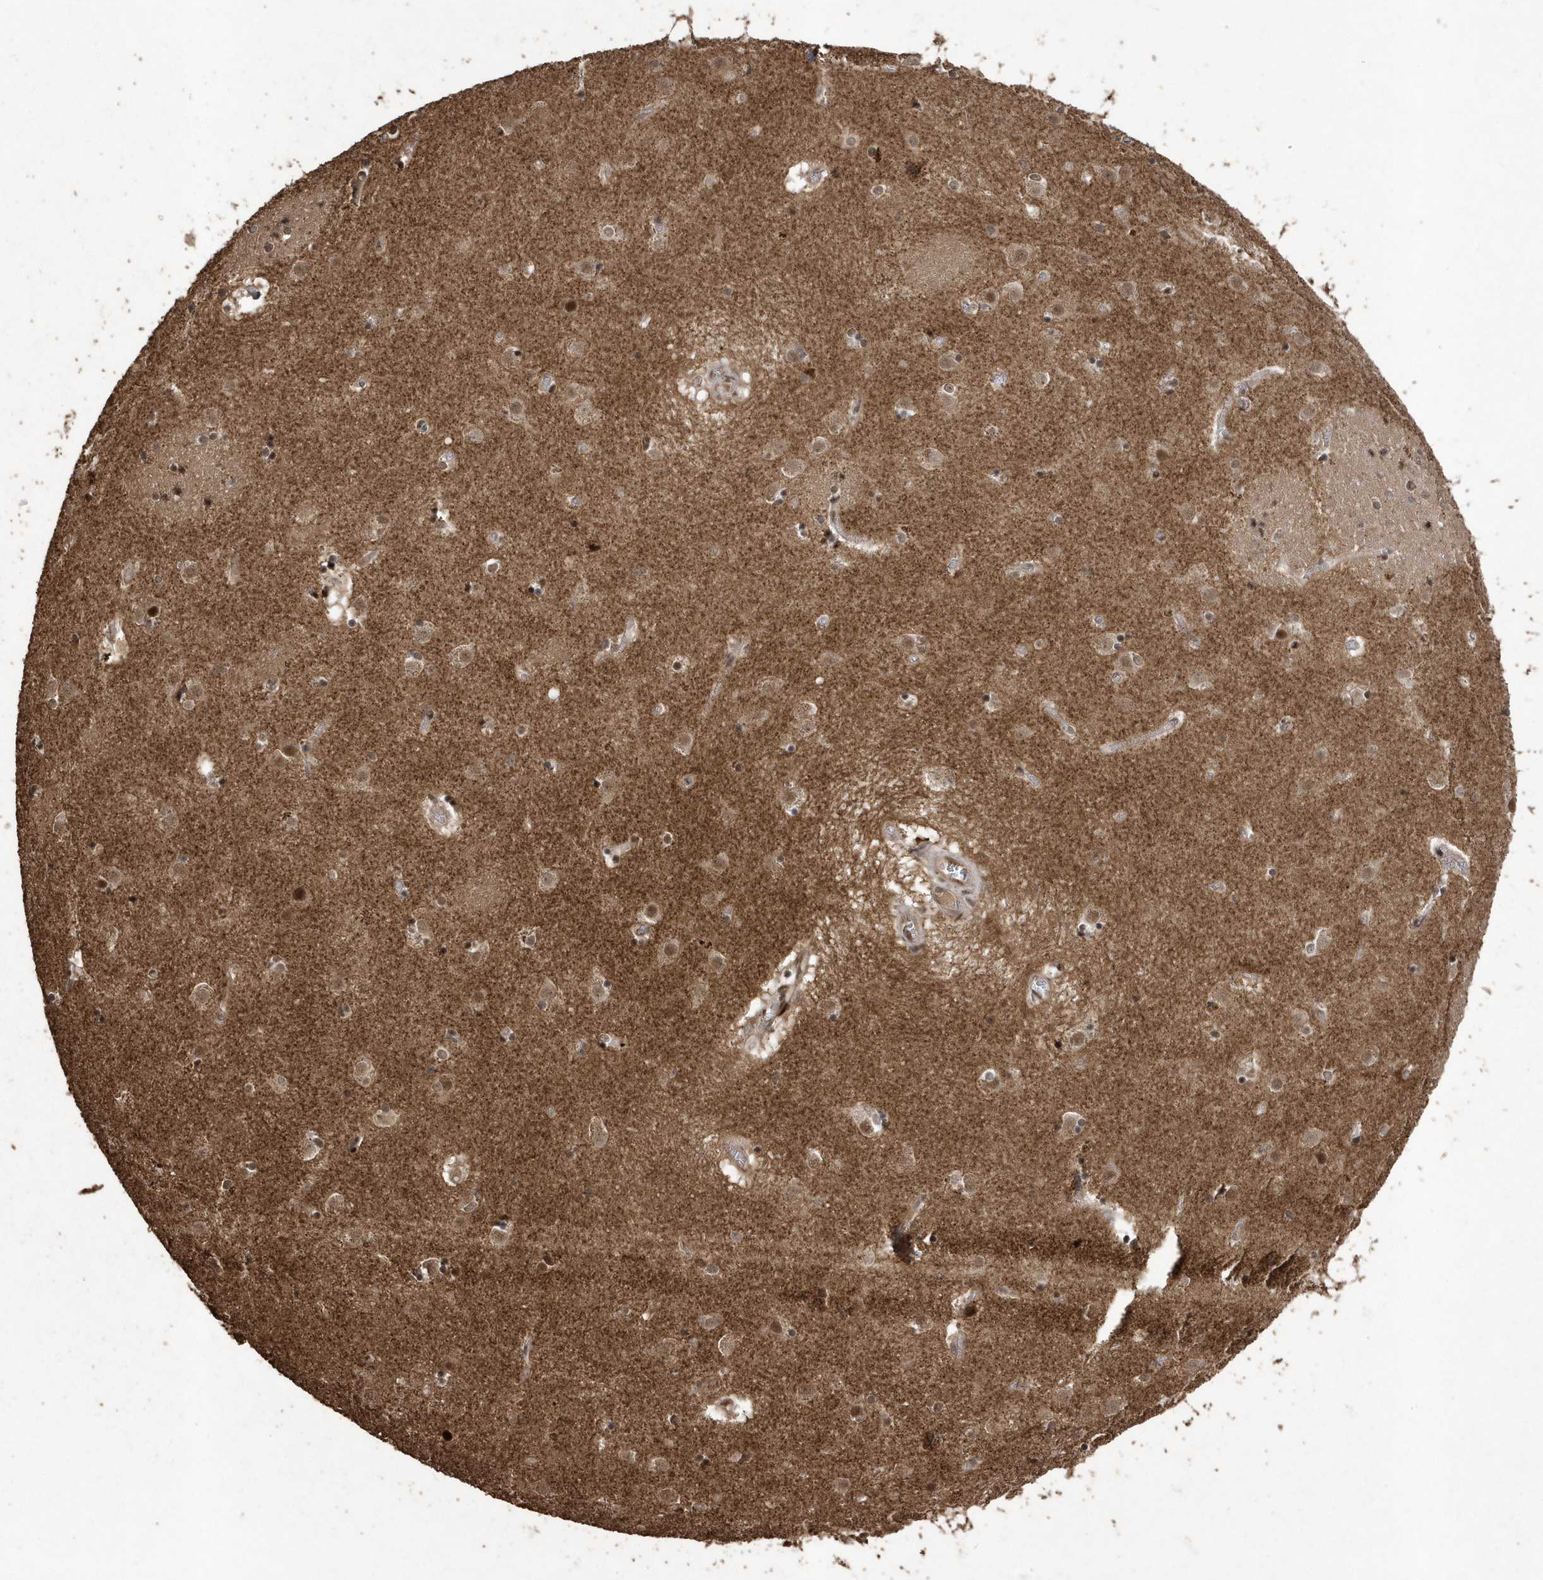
{"staining": {"intensity": "moderate", "quantity": "<25%", "location": "nuclear"}, "tissue": "caudate", "cell_type": "Glial cells", "image_type": "normal", "snomed": [{"axis": "morphology", "description": "Normal tissue, NOS"}, {"axis": "topography", "description": "Lateral ventricle wall"}], "caption": "This photomicrograph exhibits immunohistochemistry (IHC) staining of unremarkable caudate, with low moderate nuclear staining in approximately <25% of glial cells.", "gene": "INTS12", "patient": {"sex": "male", "age": 70}}